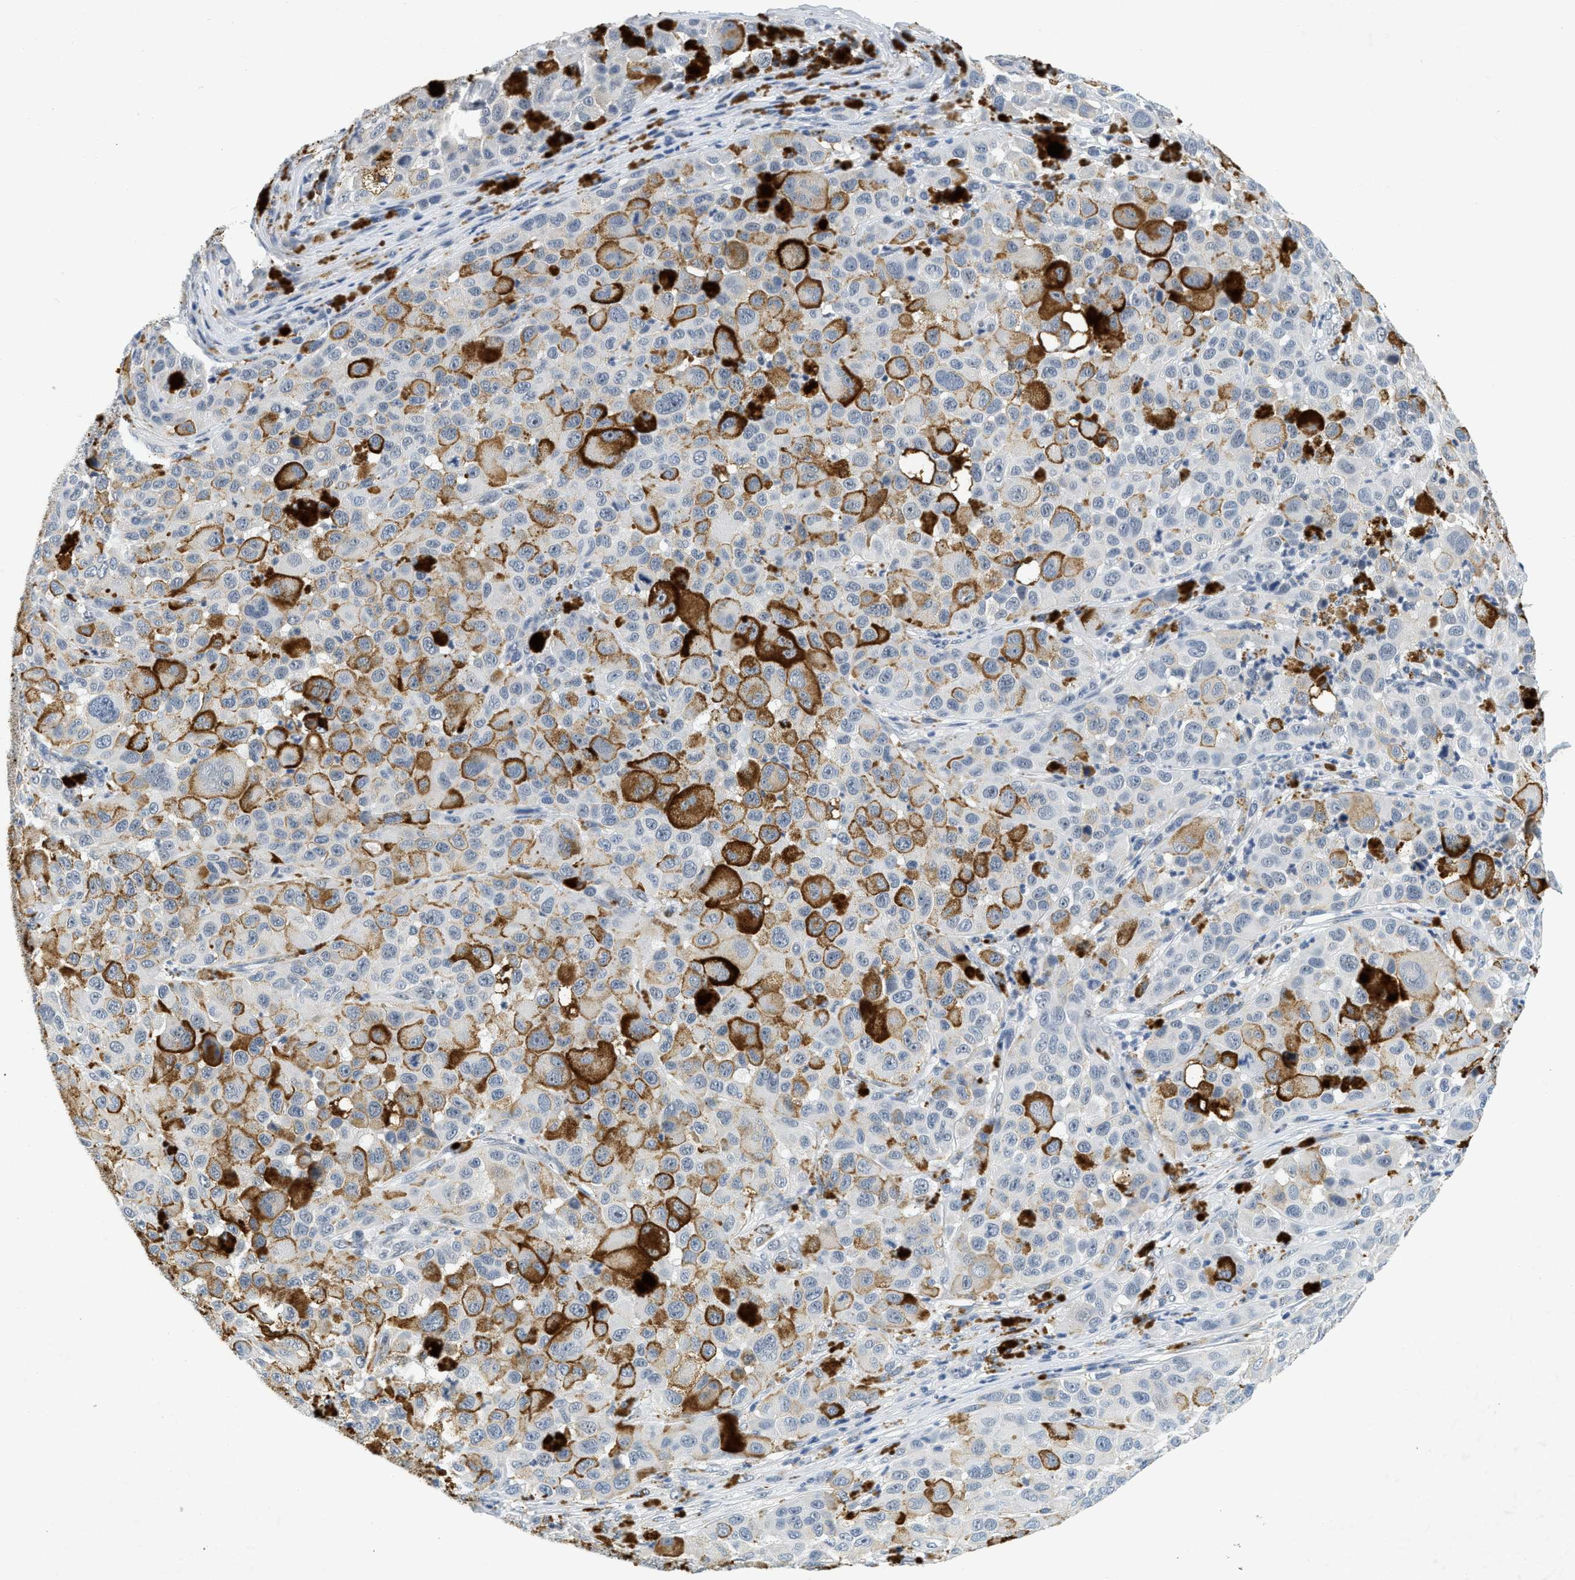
{"staining": {"intensity": "negative", "quantity": "none", "location": "none"}, "tissue": "melanoma", "cell_type": "Tumor cells", "image_type": "cancer", "snomed": [{"axis": "morphology", "description": "Malignant melanoma, NOS"}, {"axis": "topography", "description": "Skin"}], "caption": "The histopathology image shows no significant staining in tumor cells of melanoma.", "gene": "MZF1", "patient": {"sex": "male", "age": 96}}